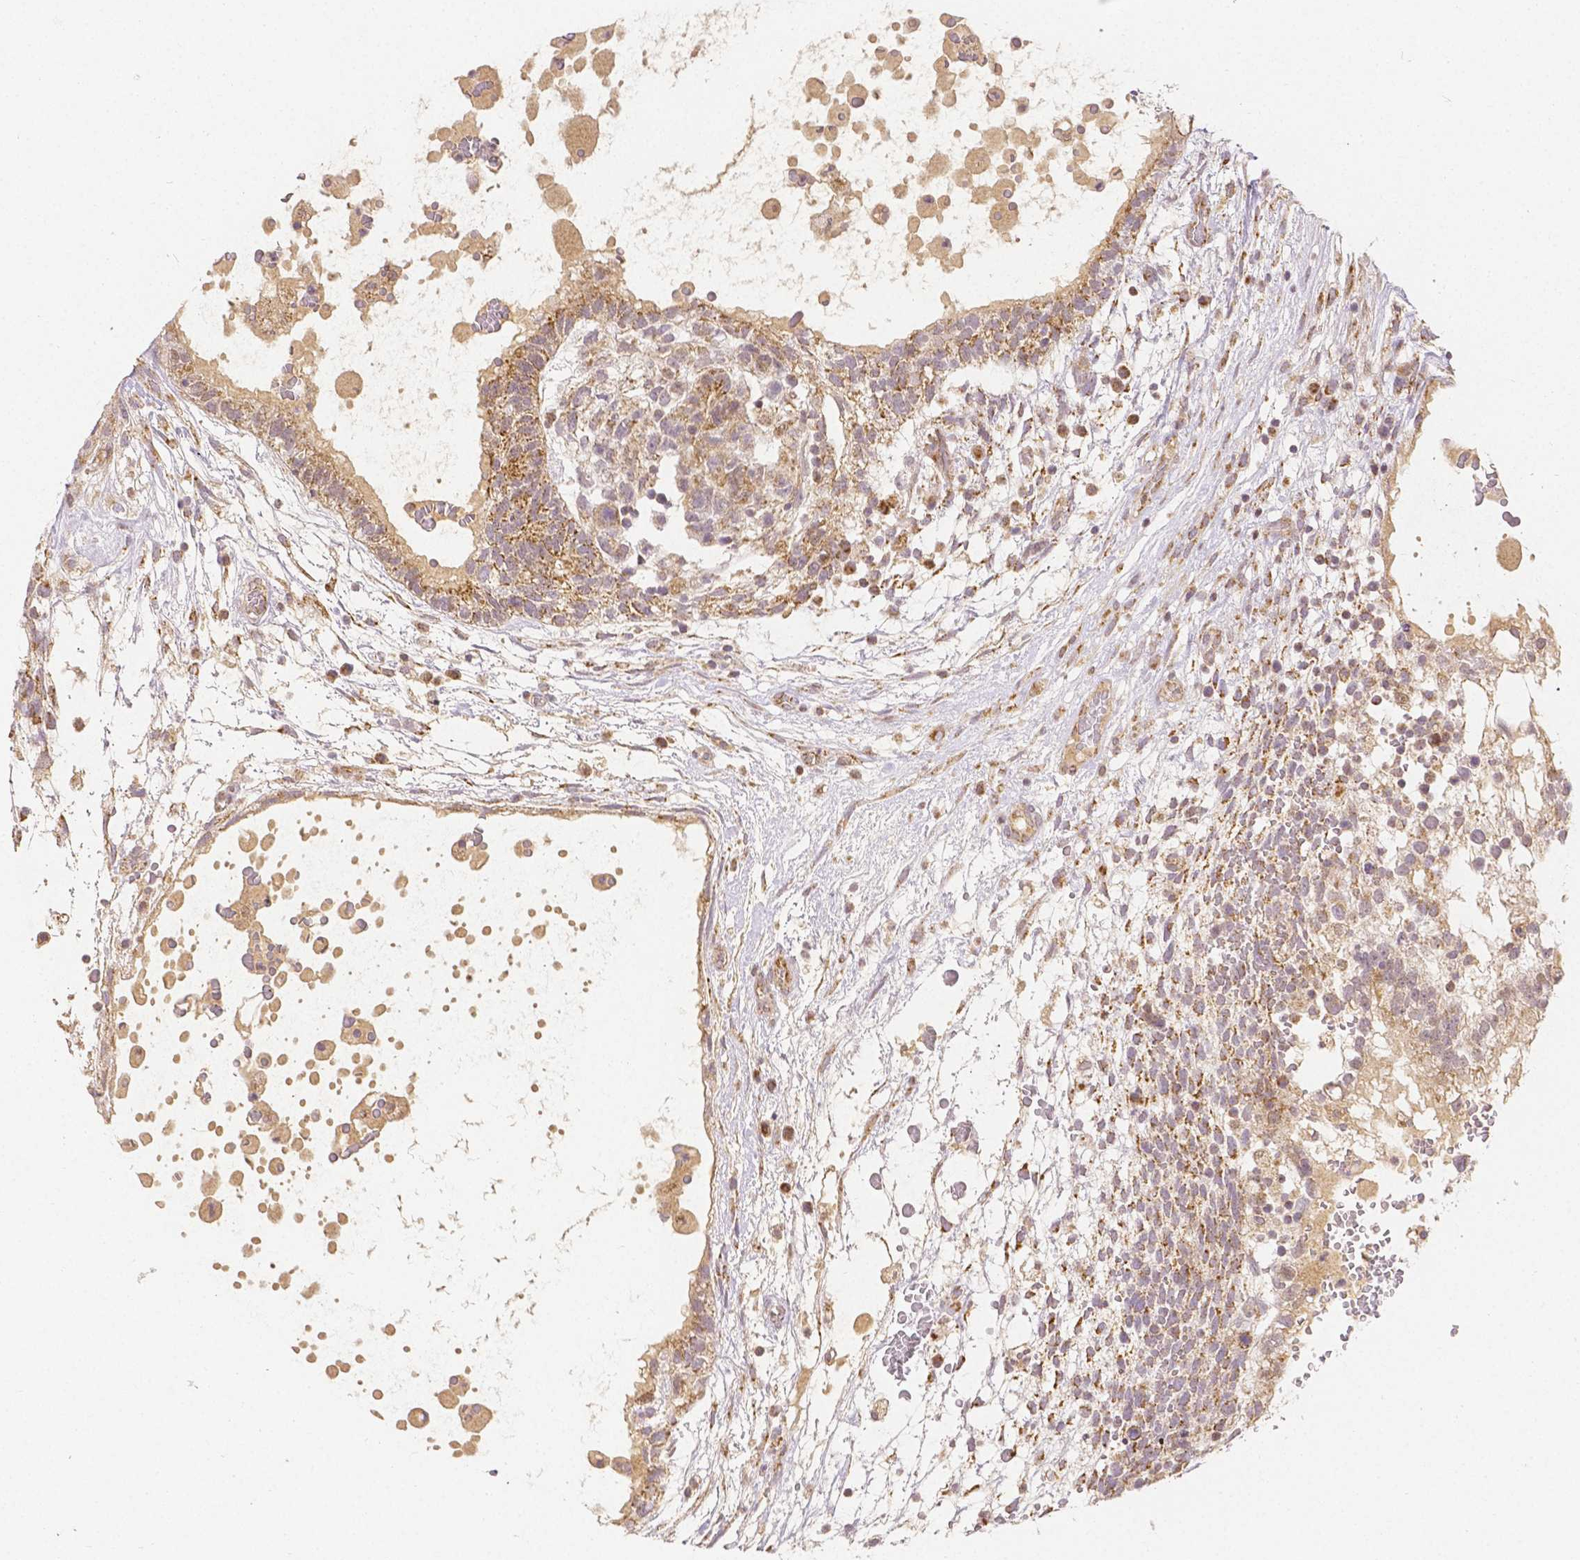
{"staining": {"intensity": "moderate", "quantity": ">75%", "location": "cytoplasmic/membranous"}, "tissue": "testis cancer", "cell_type": "Tumor cells", "image_type": "cancer", "snomed": [{"axis": "morphology", "description": "Normal tissue, NOS"}, {"axis": "morphology", "description": "Carcinoma, Embryonal, NOS"}, {"axis": "topography", "description": "Testis"}], "caption": "Testis cancer (embryonal carcinoma) stained with DAB (3,3'-diaminobenzidine) immunohistochemistry (IHC) shows medium levels of moderate cytoplasmic/membranous staining in approximately >75% of tumor cells. (DAB (3,3'-diaminobenzidine) IHC with brightfield microscopy, high magnification).", "gene": "RHOT1", "patient": {"sex": "male", "age": 32}}